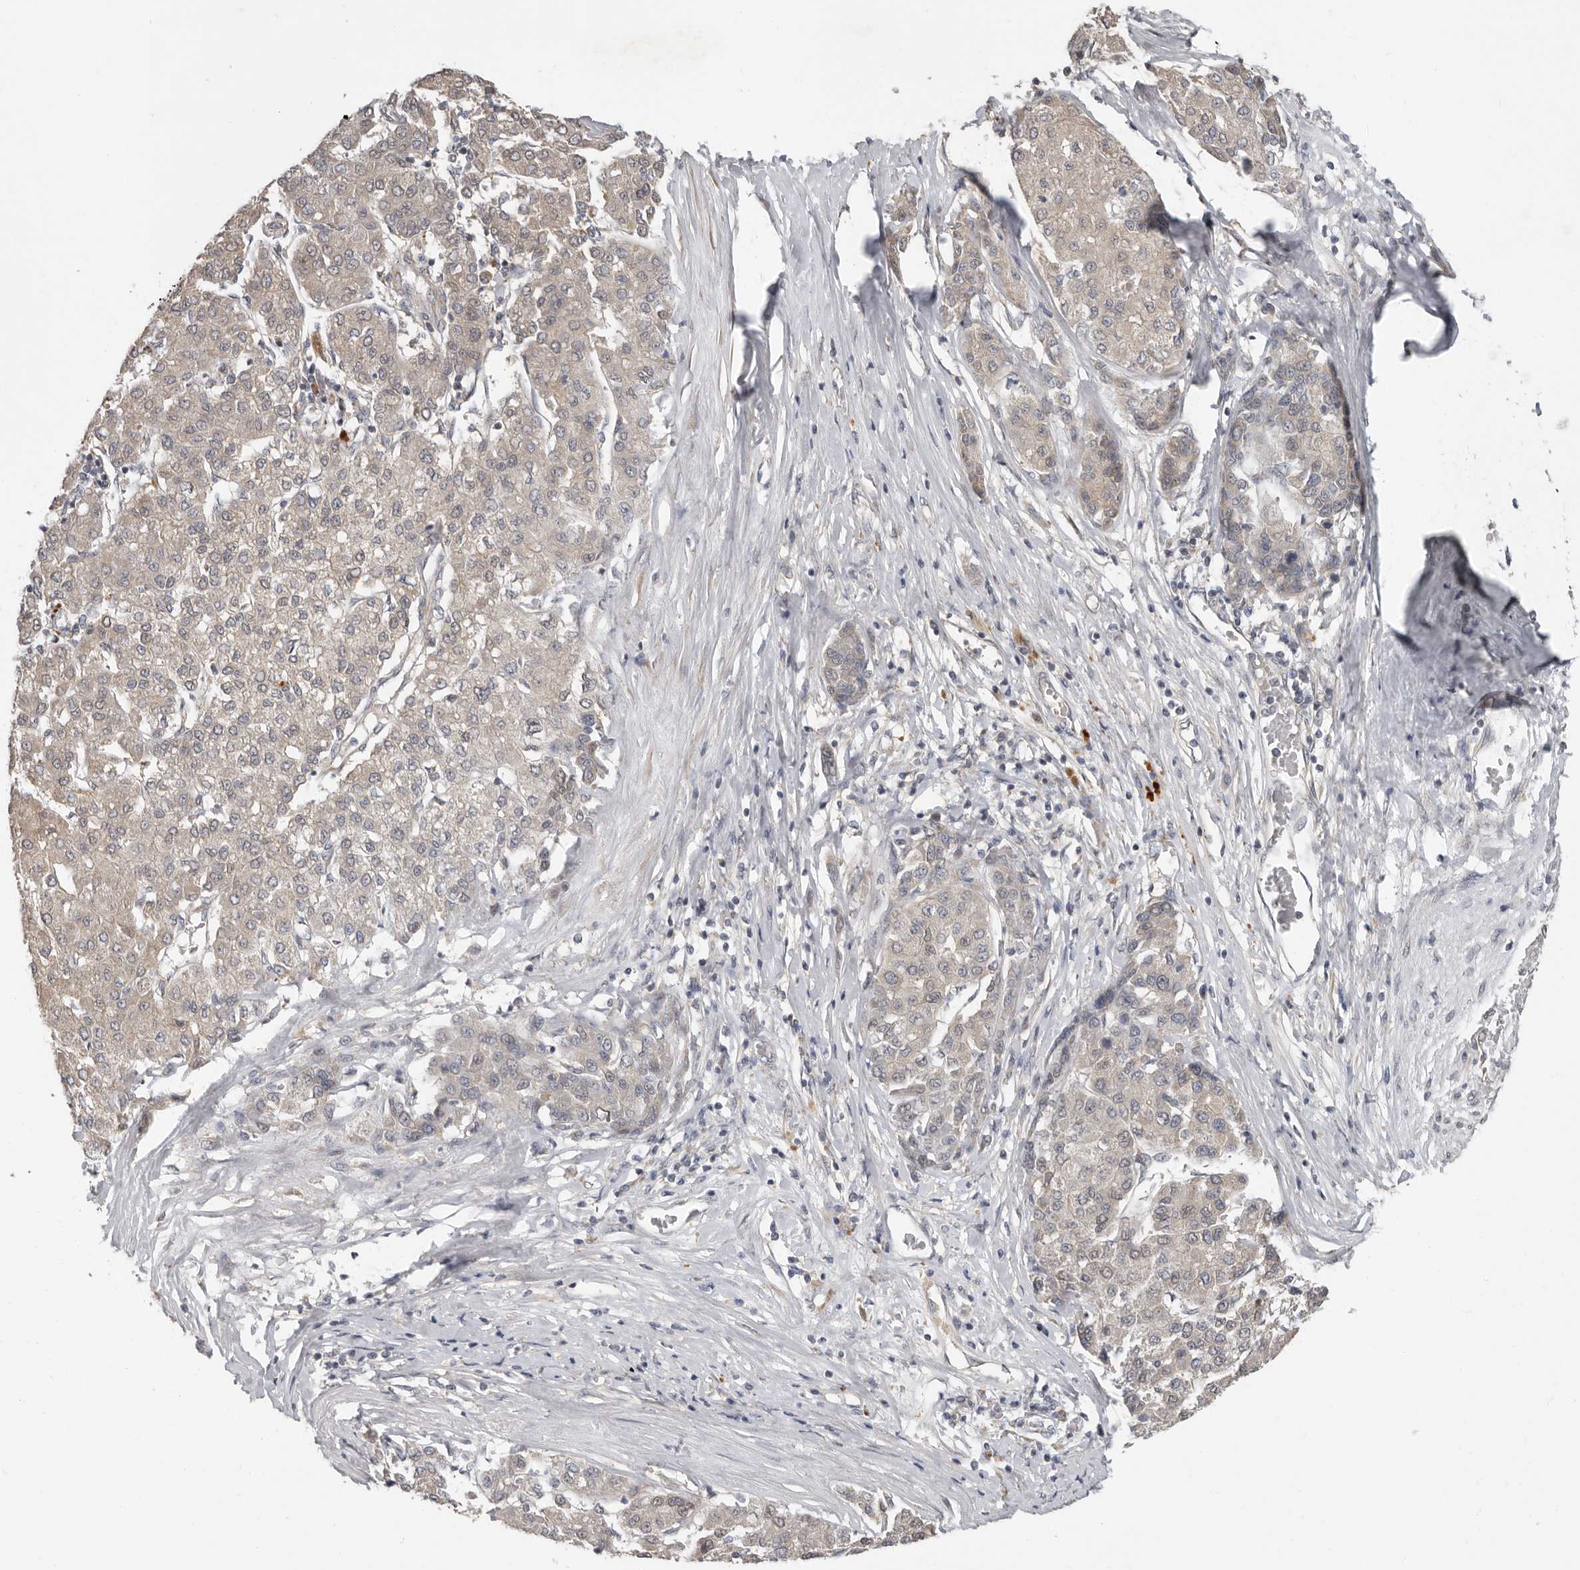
{"staining": {"intensity": "negative", "quantity": "none", "location": "none"}, "tissue": "liver cancer", "cell_type": "Tumor cells", "image_type": "cancer", "snomed": [{"axis": "morphology", "description": "Carcinoma, Hepatocellular, NOS"}, {"axis": "topography", "description": "Liver"}], "caption": "Tumor cells are negative for protein expression in human liver cancer. The staining is performed using DAB (3,3'-diaminobenzidine) brown chromogen with nuclei counter-stained in using hematoxylin.", "gene": "UNK", "patient": {"sex": "male", "age": 65}}